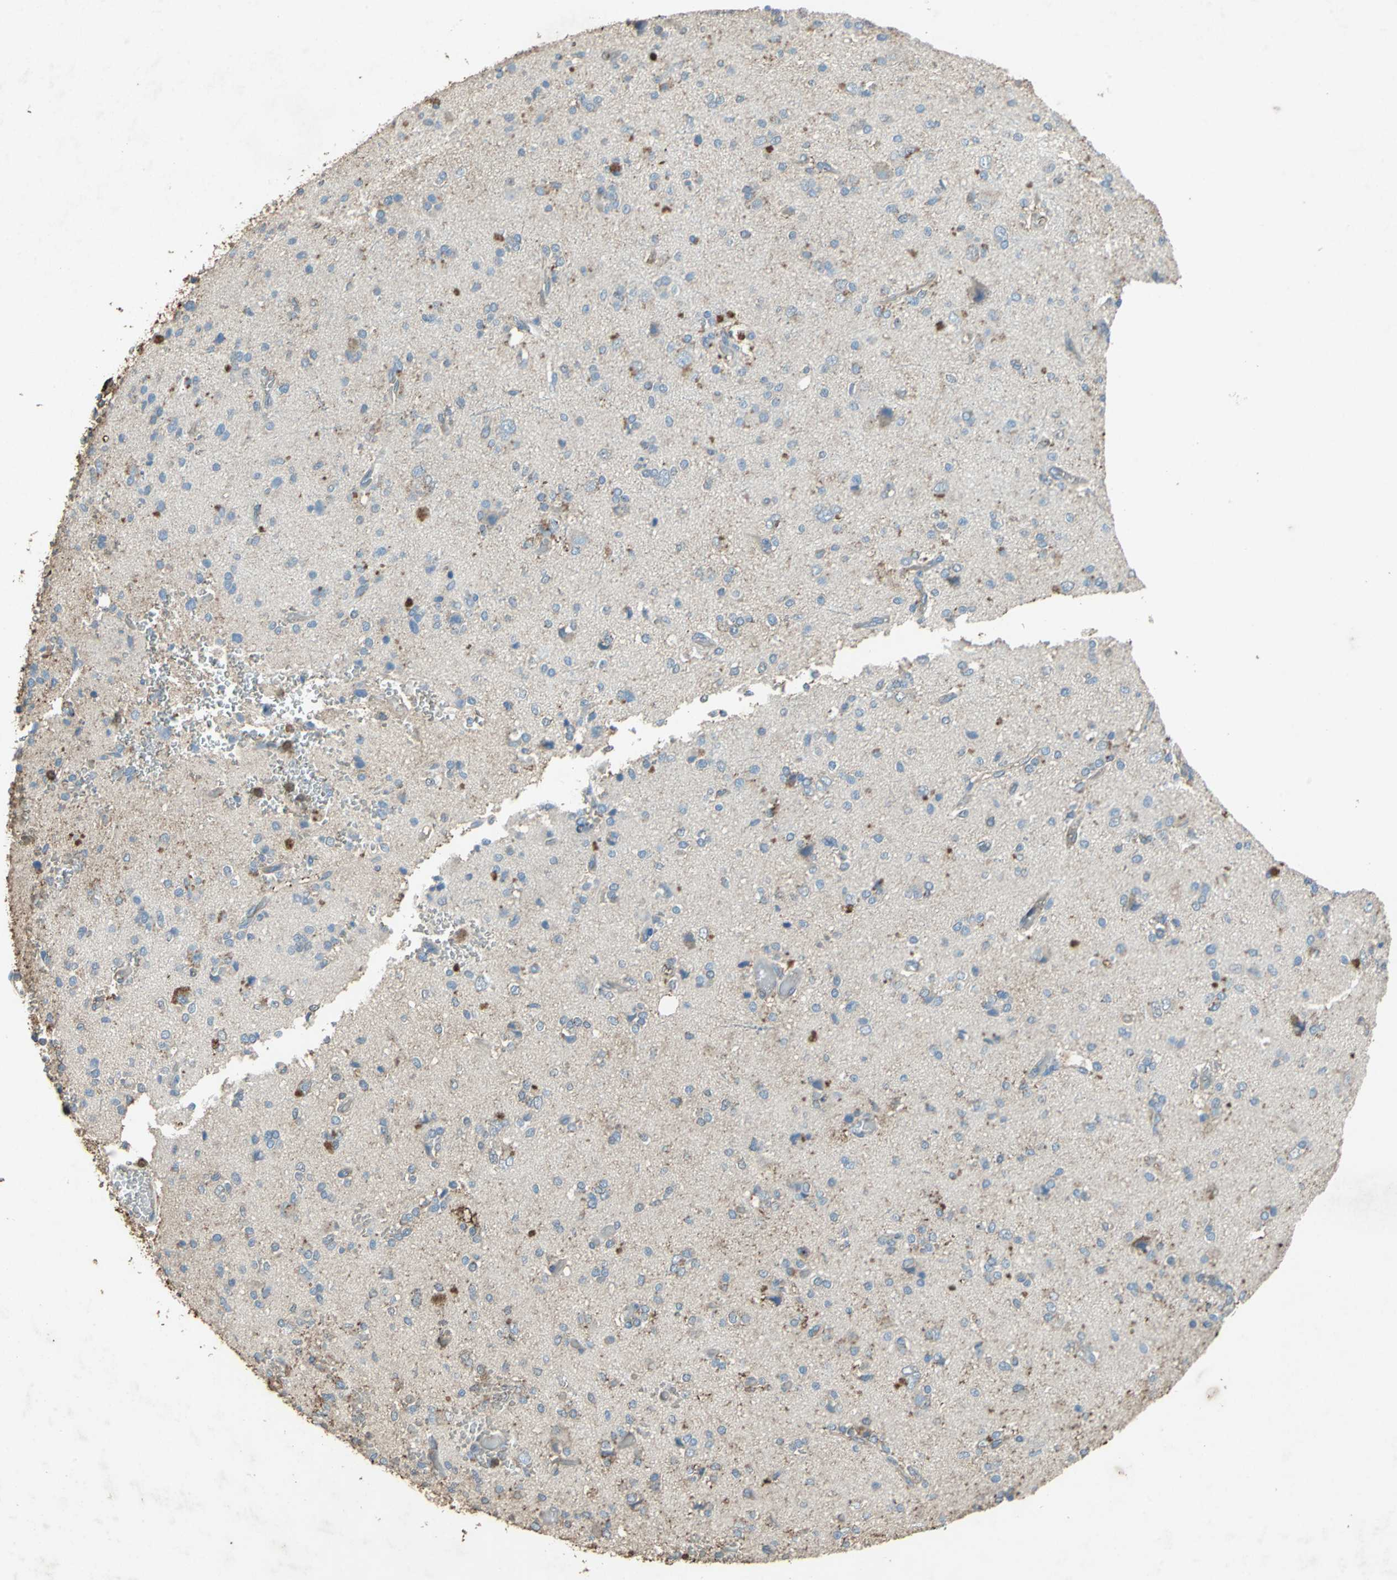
{"staining": {"intensity": "weak", "quantity": "<25%", "location": "cytoplasmic/membranous"}, "tissue": "glioma", "cell_type": "Tumor cells", "image_type": "cancer", "snomed": [{"axis": "morphology", "description": "Glioma, malignant, High grade"}, {"axis": "topography", "description": "Brain"}], "caption": "Malignant high-grade glioma was stained to show a protein in brown. There is no significant positivity in tumor cells. The staining was performed using DAB to visualize the protein expression in brown, while the nuclei were stained in blue with hematoxylin (Magnification: 20x).", "gene": "CCR6", "patient": {"sex": "male", "age": 47}}